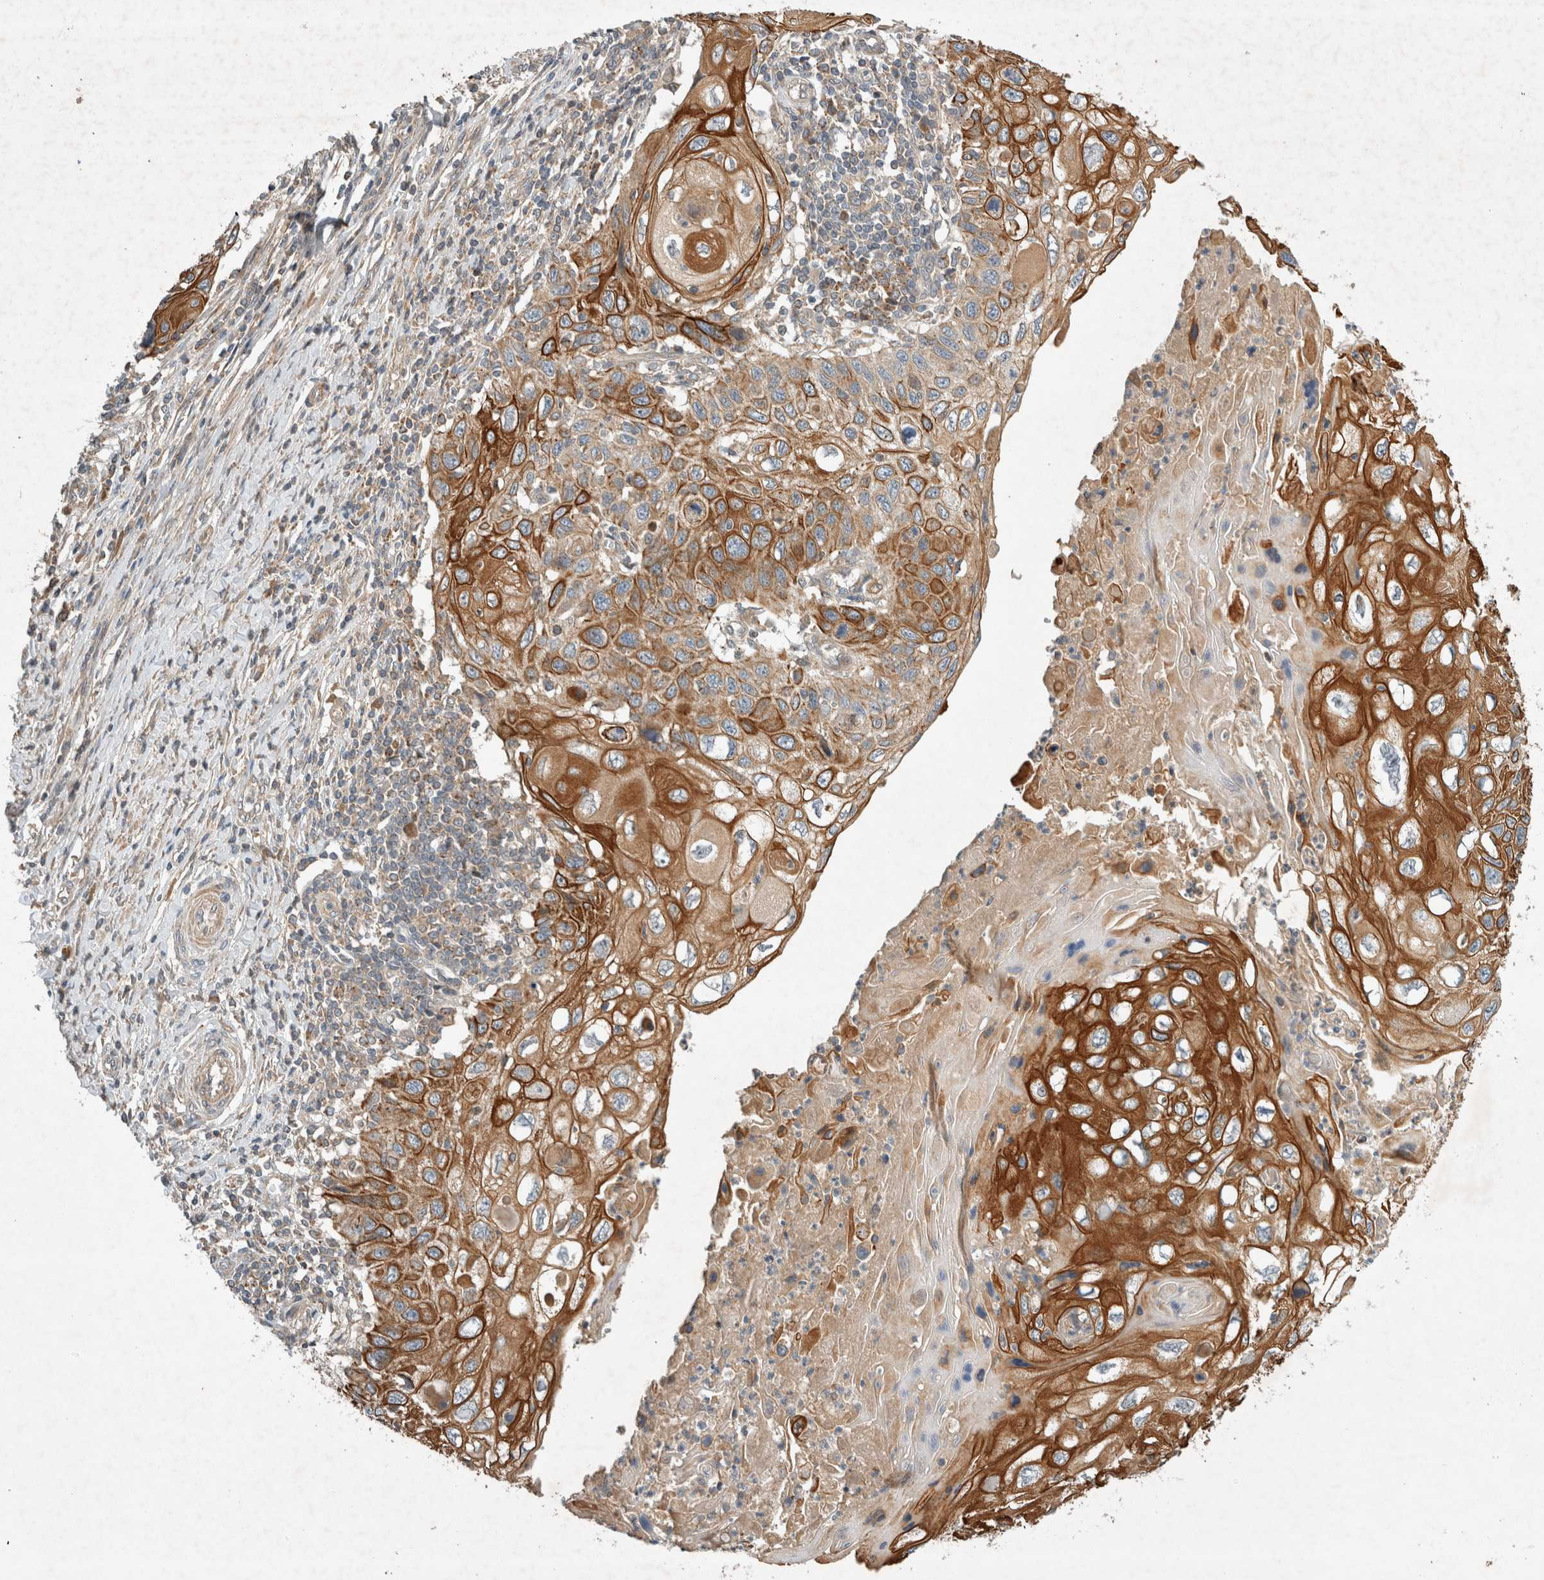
{"staining": {"intensity": "strong", "quantity": "25%-75%", "location": "cytoplasmic/membranous"}, "tissue": "cervical cancer", "cell_type": "Tumor cells", "image_type": "cancer", "snomed": [{"axis": "morphology", "description": "Squamous cell carcinoma, NOS"}, {"axis": "topography", "description": "Cervix"}], "caption": "Human cervical squamous cell carcinoma stained with a protein marker shows strong staining in tumor cells.", "gene": "ARMC9", "patient": {"sex": "female", "age": 70}}